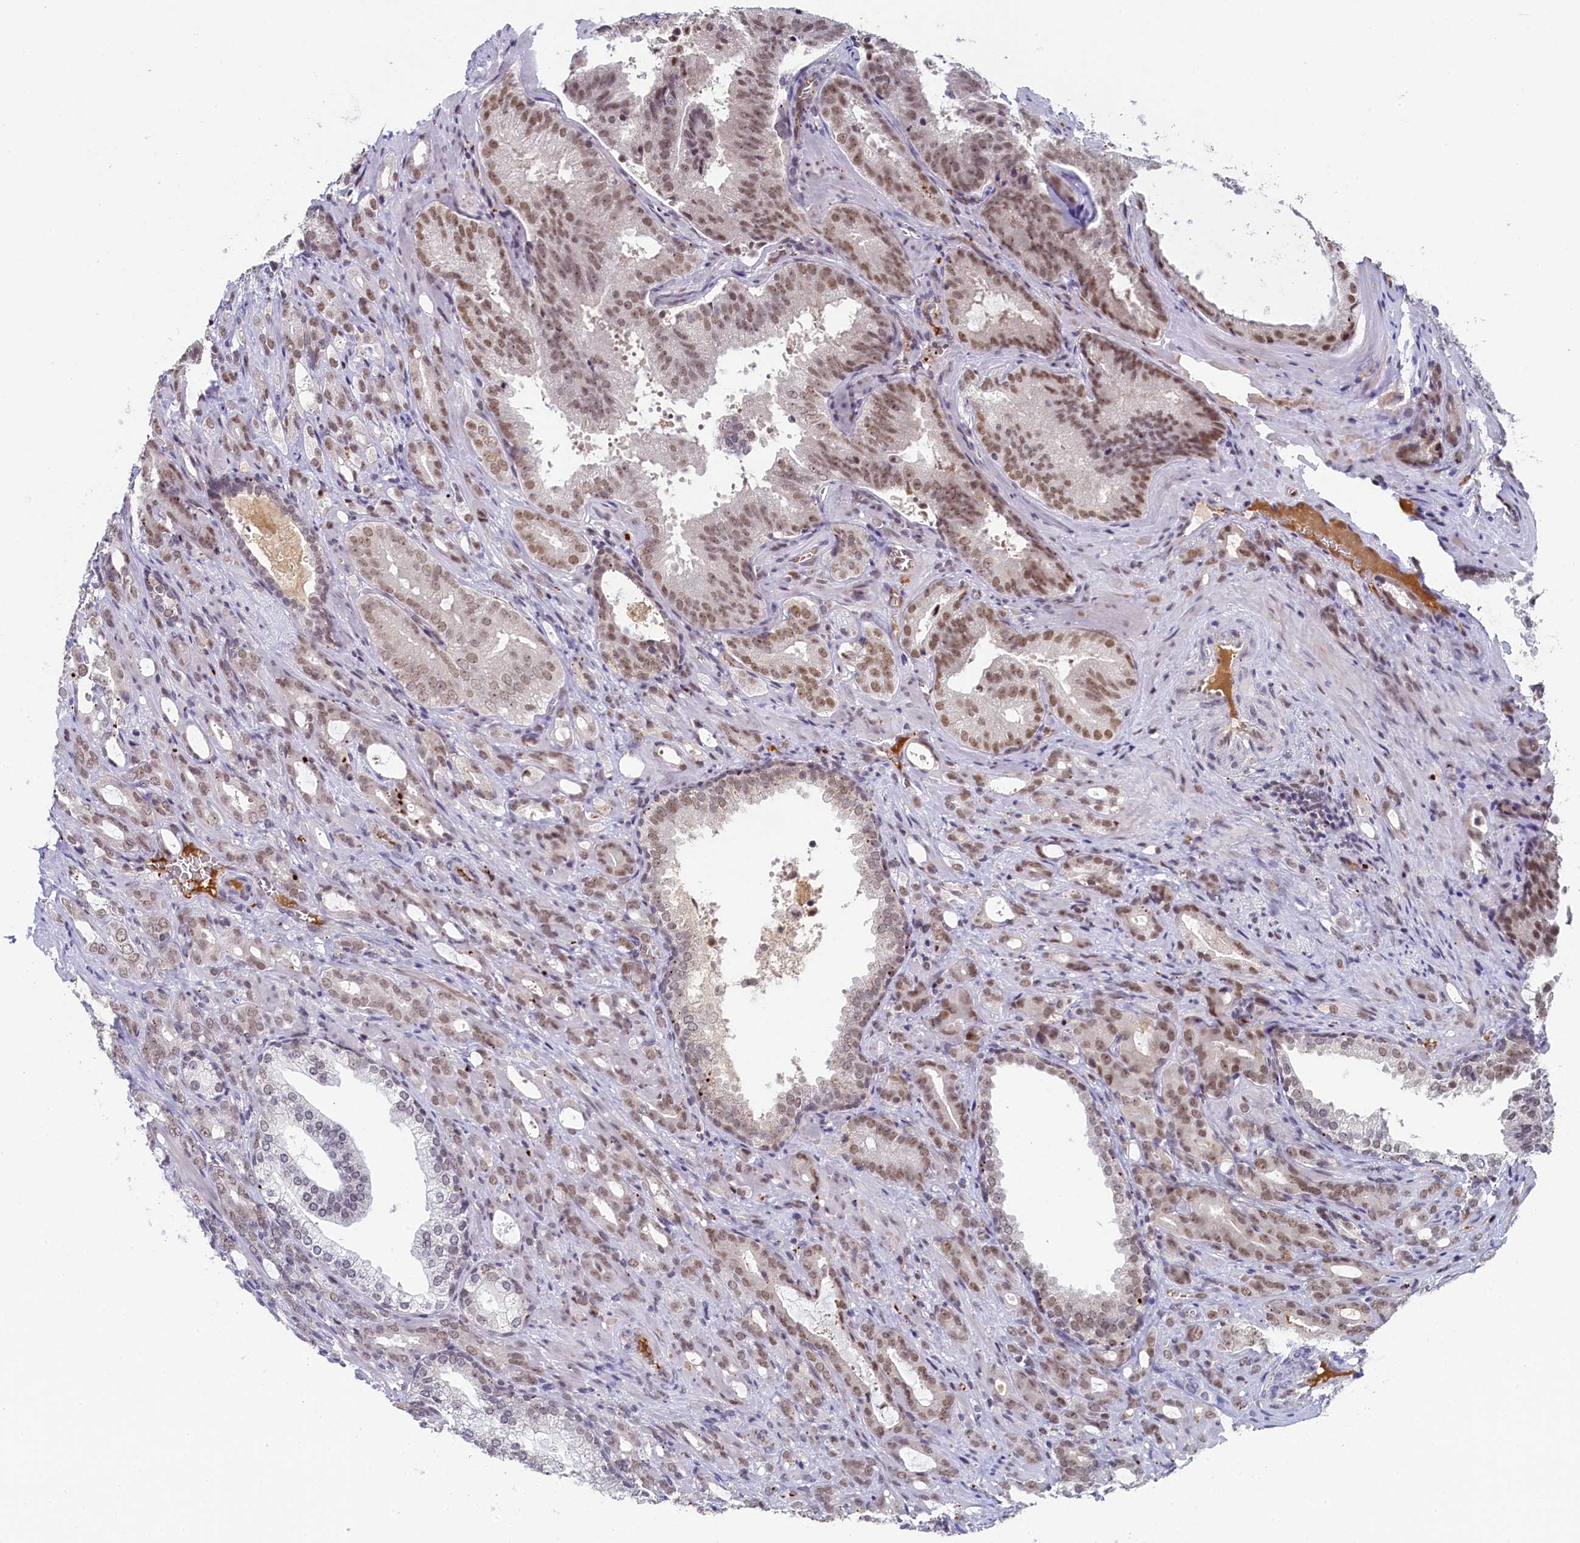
{"staining": {"intensity": "moderate", "quantity": "25%-75%", "location": "nuclear"}, "tissue": "prostate cancer", "cell_type": "Tumor cells", "image_type": "cancer", "snomed": [{"axis": "morphology", "description": "Adenocarcinoma, High grade"}, {"axis": "topography", "description": "Prostate"}], "caption": "Moderate nuclear staining for a protein is identified in about 25%-75% of tumor cells of prostate adenocarcinoma (high-grade) using IHC.", "gene": "INTS14", "patient": {"sex": "male", "age": 72}}